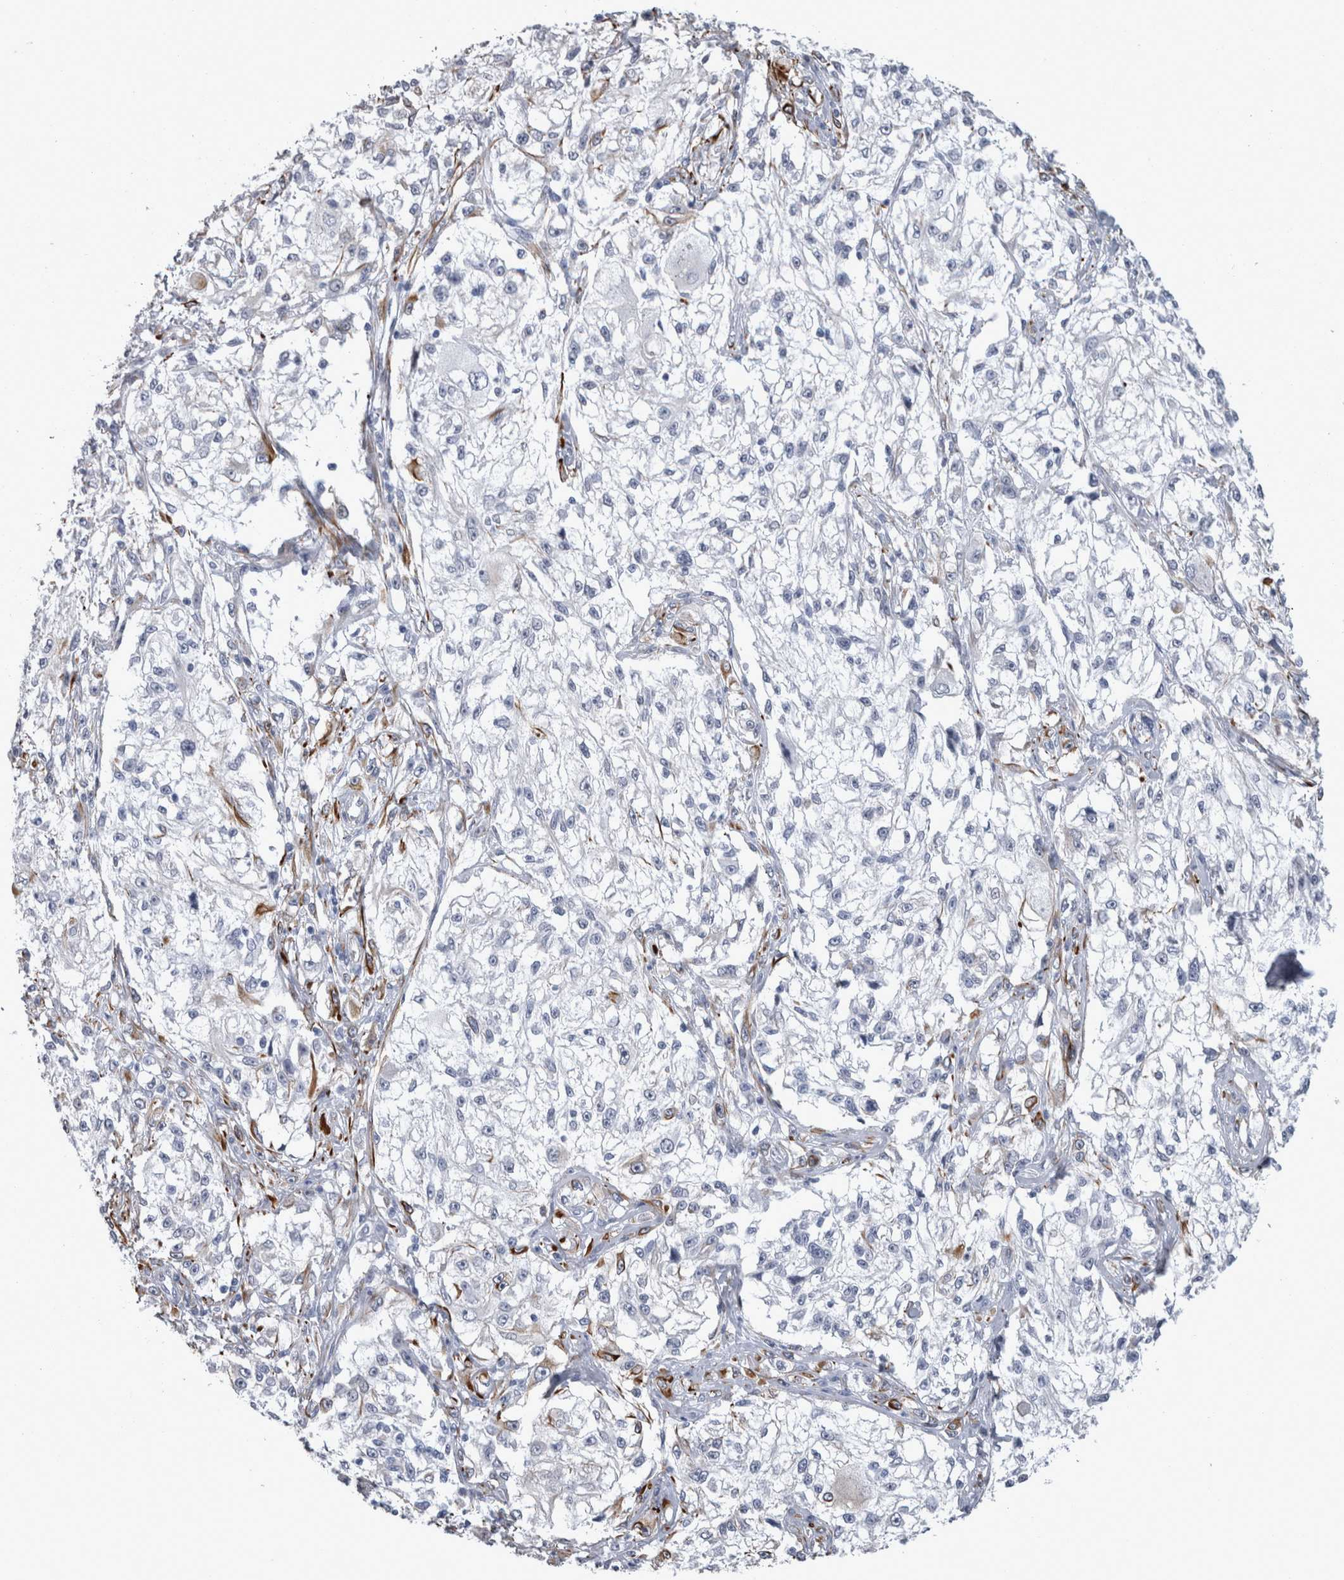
{"staining": {"intensity": "moderate", "quantity": "<25%", "location": "cytoplasmic/membranous"}, "tissue": "melanoma", "cell_type": "Tumor cells", "image_type": "cancer", "snomed": [{"axis": "morphology", "description": "Malignant melanoma, NOS"}, {"axis": "topography", "description": "Skin of head"}], "caption": "Moderate cytoplasmic/membranous positivity for a protein is present in approximately <25% of tumor cells of malignant melanoma using immunohistochemistry (IHC).", "gene": "VWDE", "patient": {"sex": "male", "age": 83}}